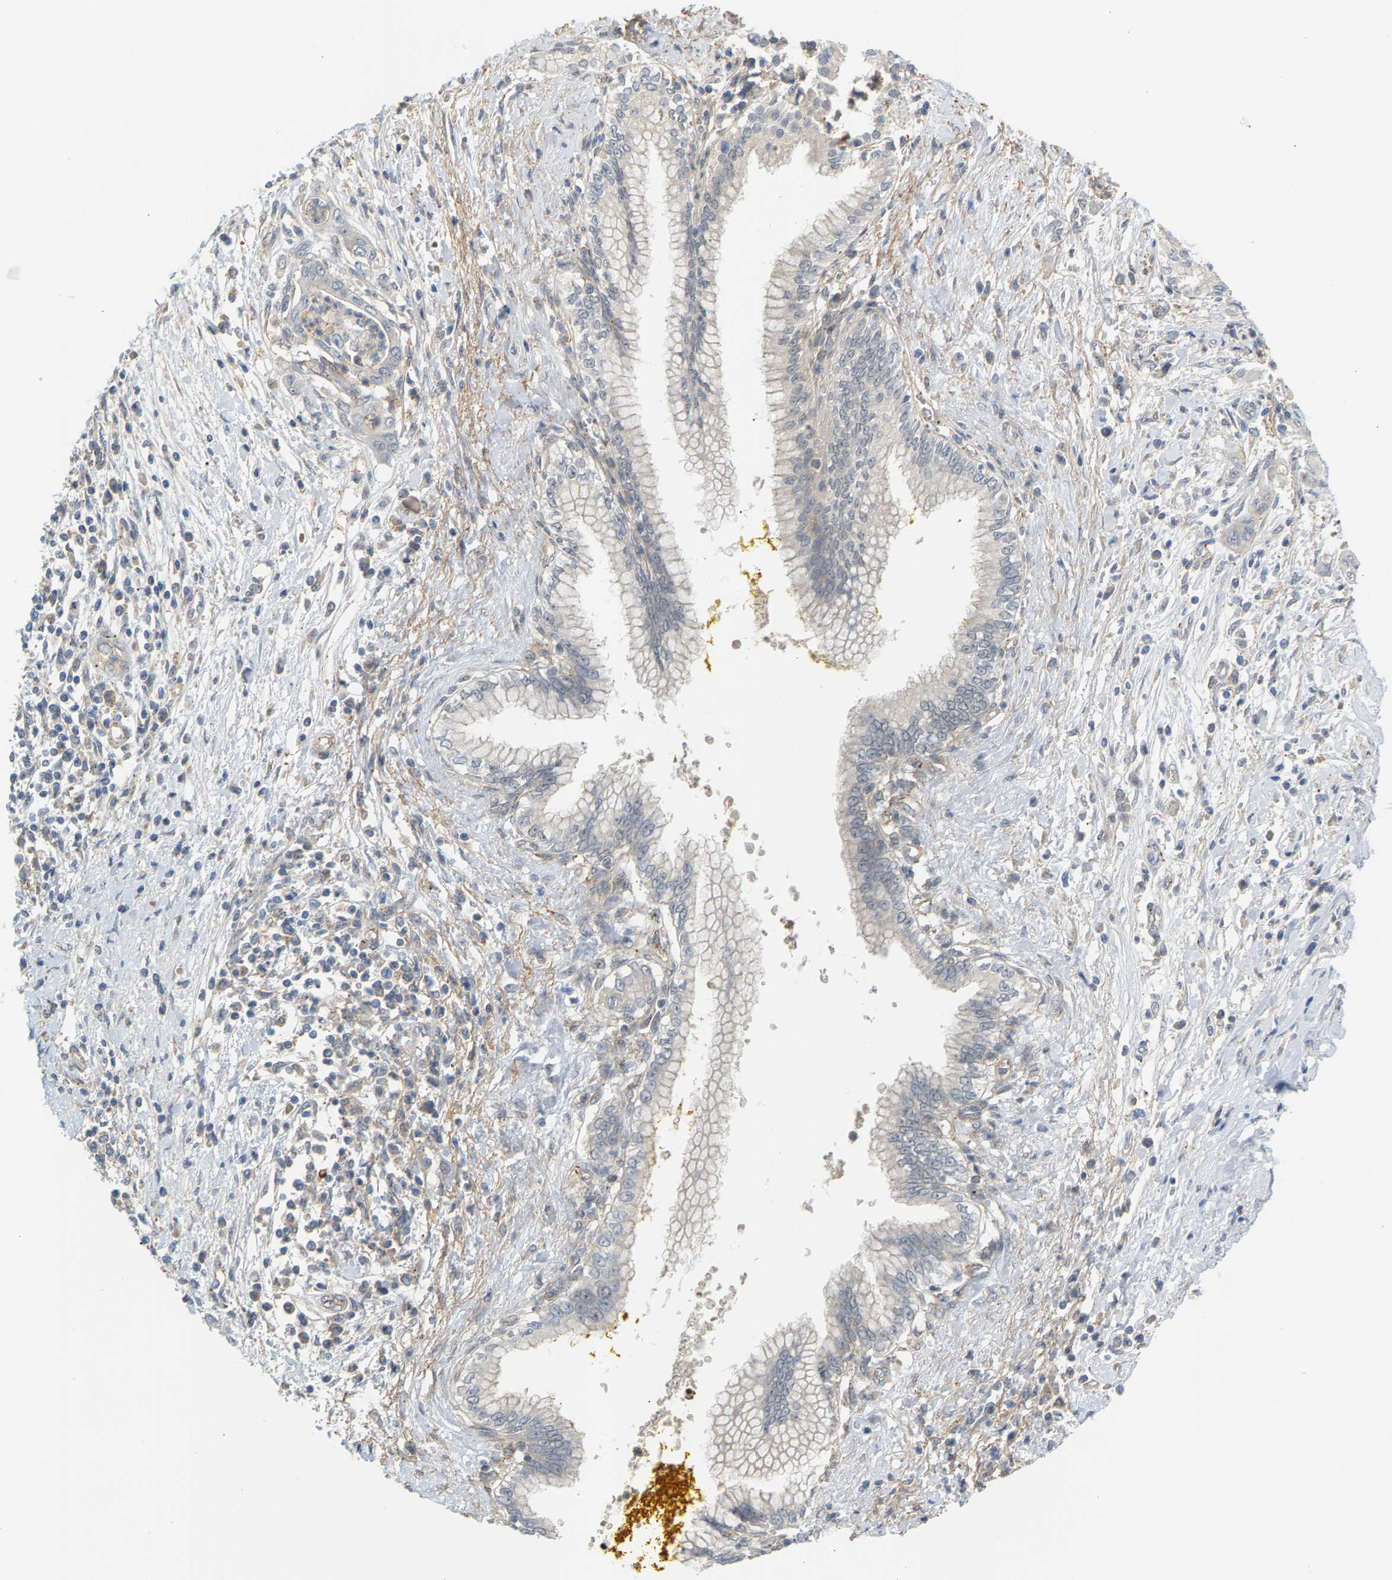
{"staining": {"intensity": "negative", "quantity": "none", "location": "none"}, "tissue": "pancreatic cancer", "cell_type": "Tumor cells", "image_type": "cancer", "snomed": [{"axis": "morphology", "description": "Adenocarcinoma, NOS"}, {"axis": "topography", "description": "Pancreas"}], "caption": "IHC image of pancreatic cancer (adenocarcinoma) stained for a protein (brown), which reveals no expression in tumor cells.", "gene": "KRTAP27-1", "patient": {"sex": "male", "age": 58}}